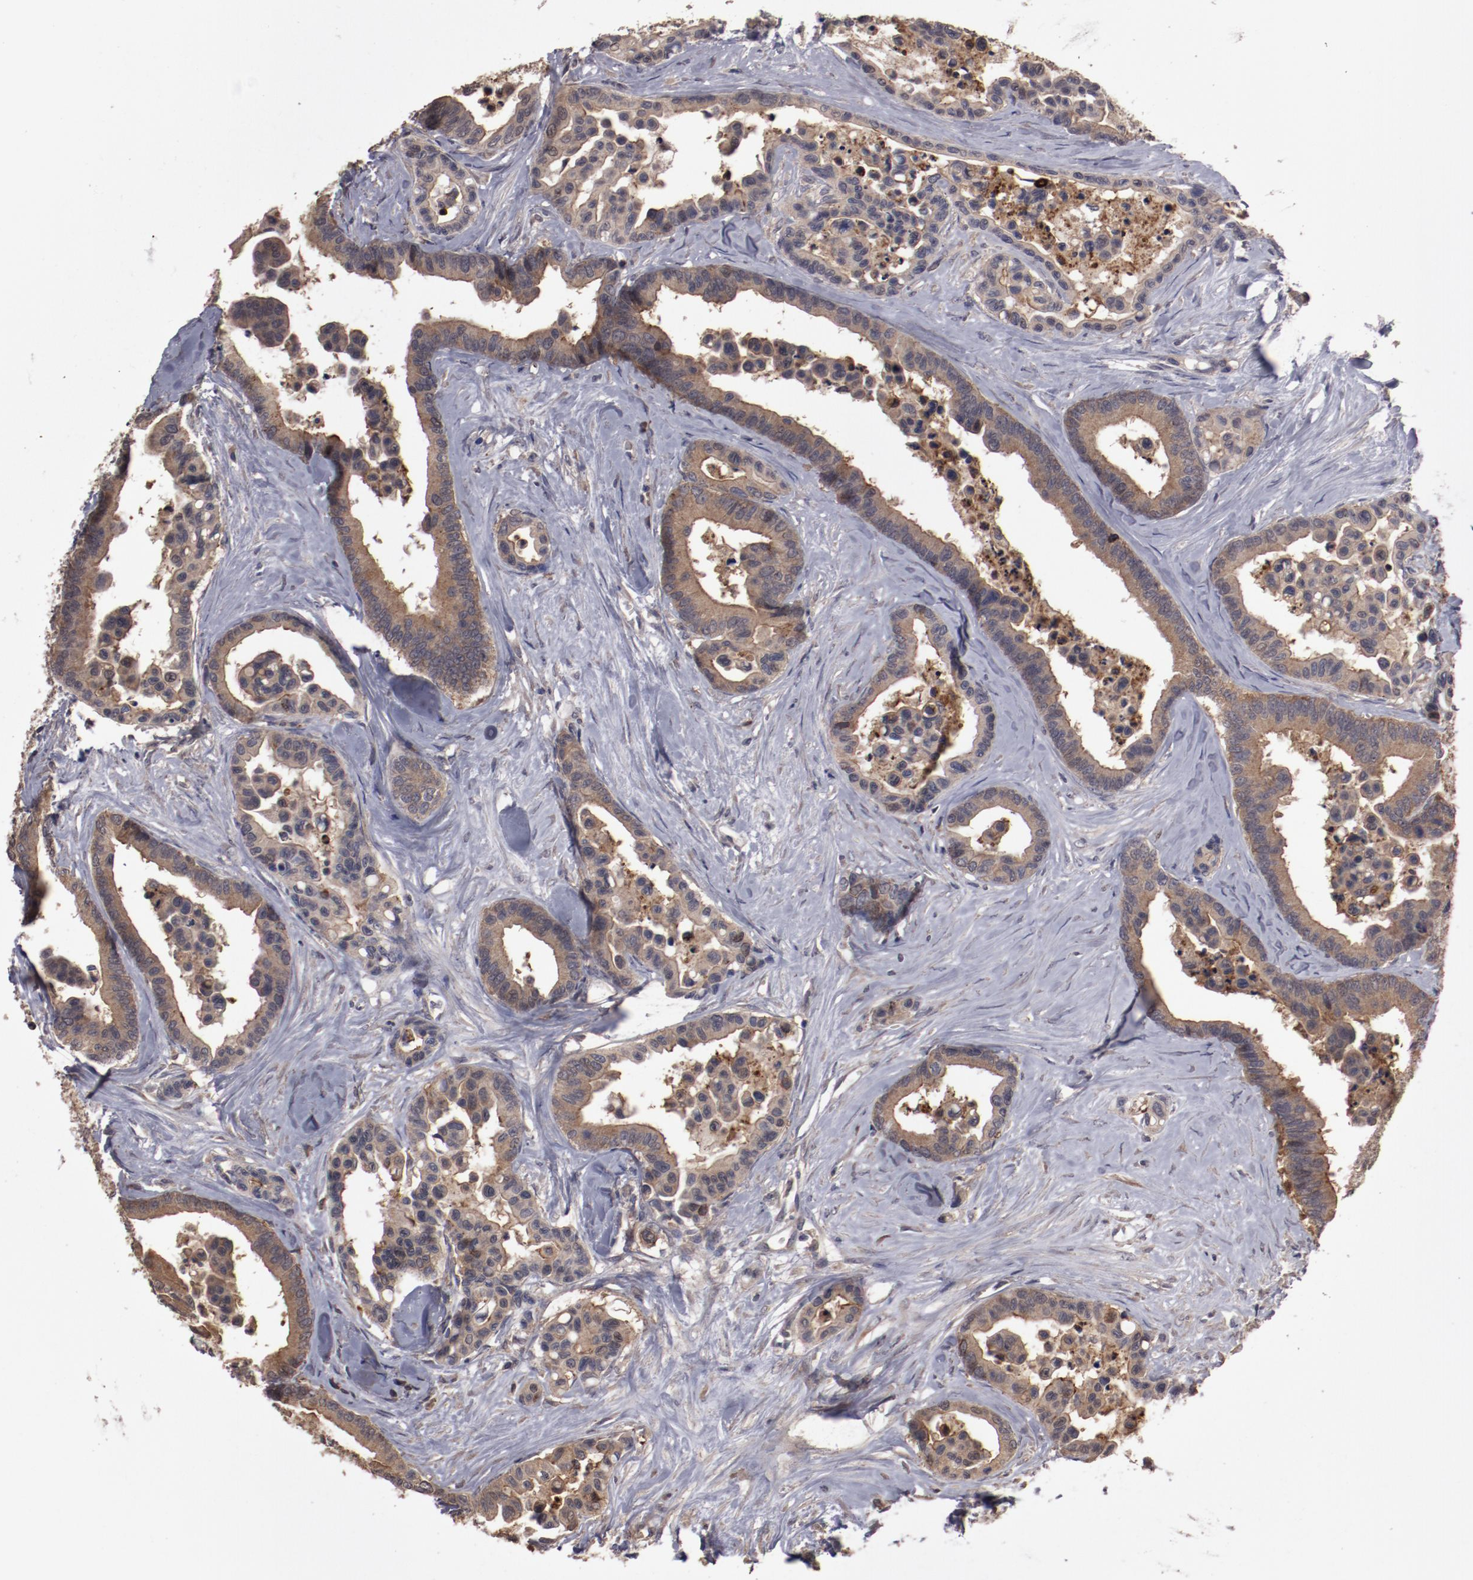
{"staining": {"intensity": "strong", "quantity": ">75%", "location": "cytoplasmic/membranous"}, "tissue": "colorectal cancer", "cell_type": "Tumor cells", "image_type": "cancer", "snomed": [{"axis": "morphology", "description": "Adenocarcinoma, NOS"}, {"axis": "topography", "description": "Colon"}], "caption": "Colorectal cancer was stained to show a protein in brown. There is high levels of strong cytoplasmic/membranous positivity in approximately >75% of tumor cells. The staining was performed using DAB to visualize the protein expression in brown, while the nuclei were stained in blue with hematoxylin (Magnification: 20x).", "gene": "LRRC75B", "patient": {"sex": "male", "age": 82}}